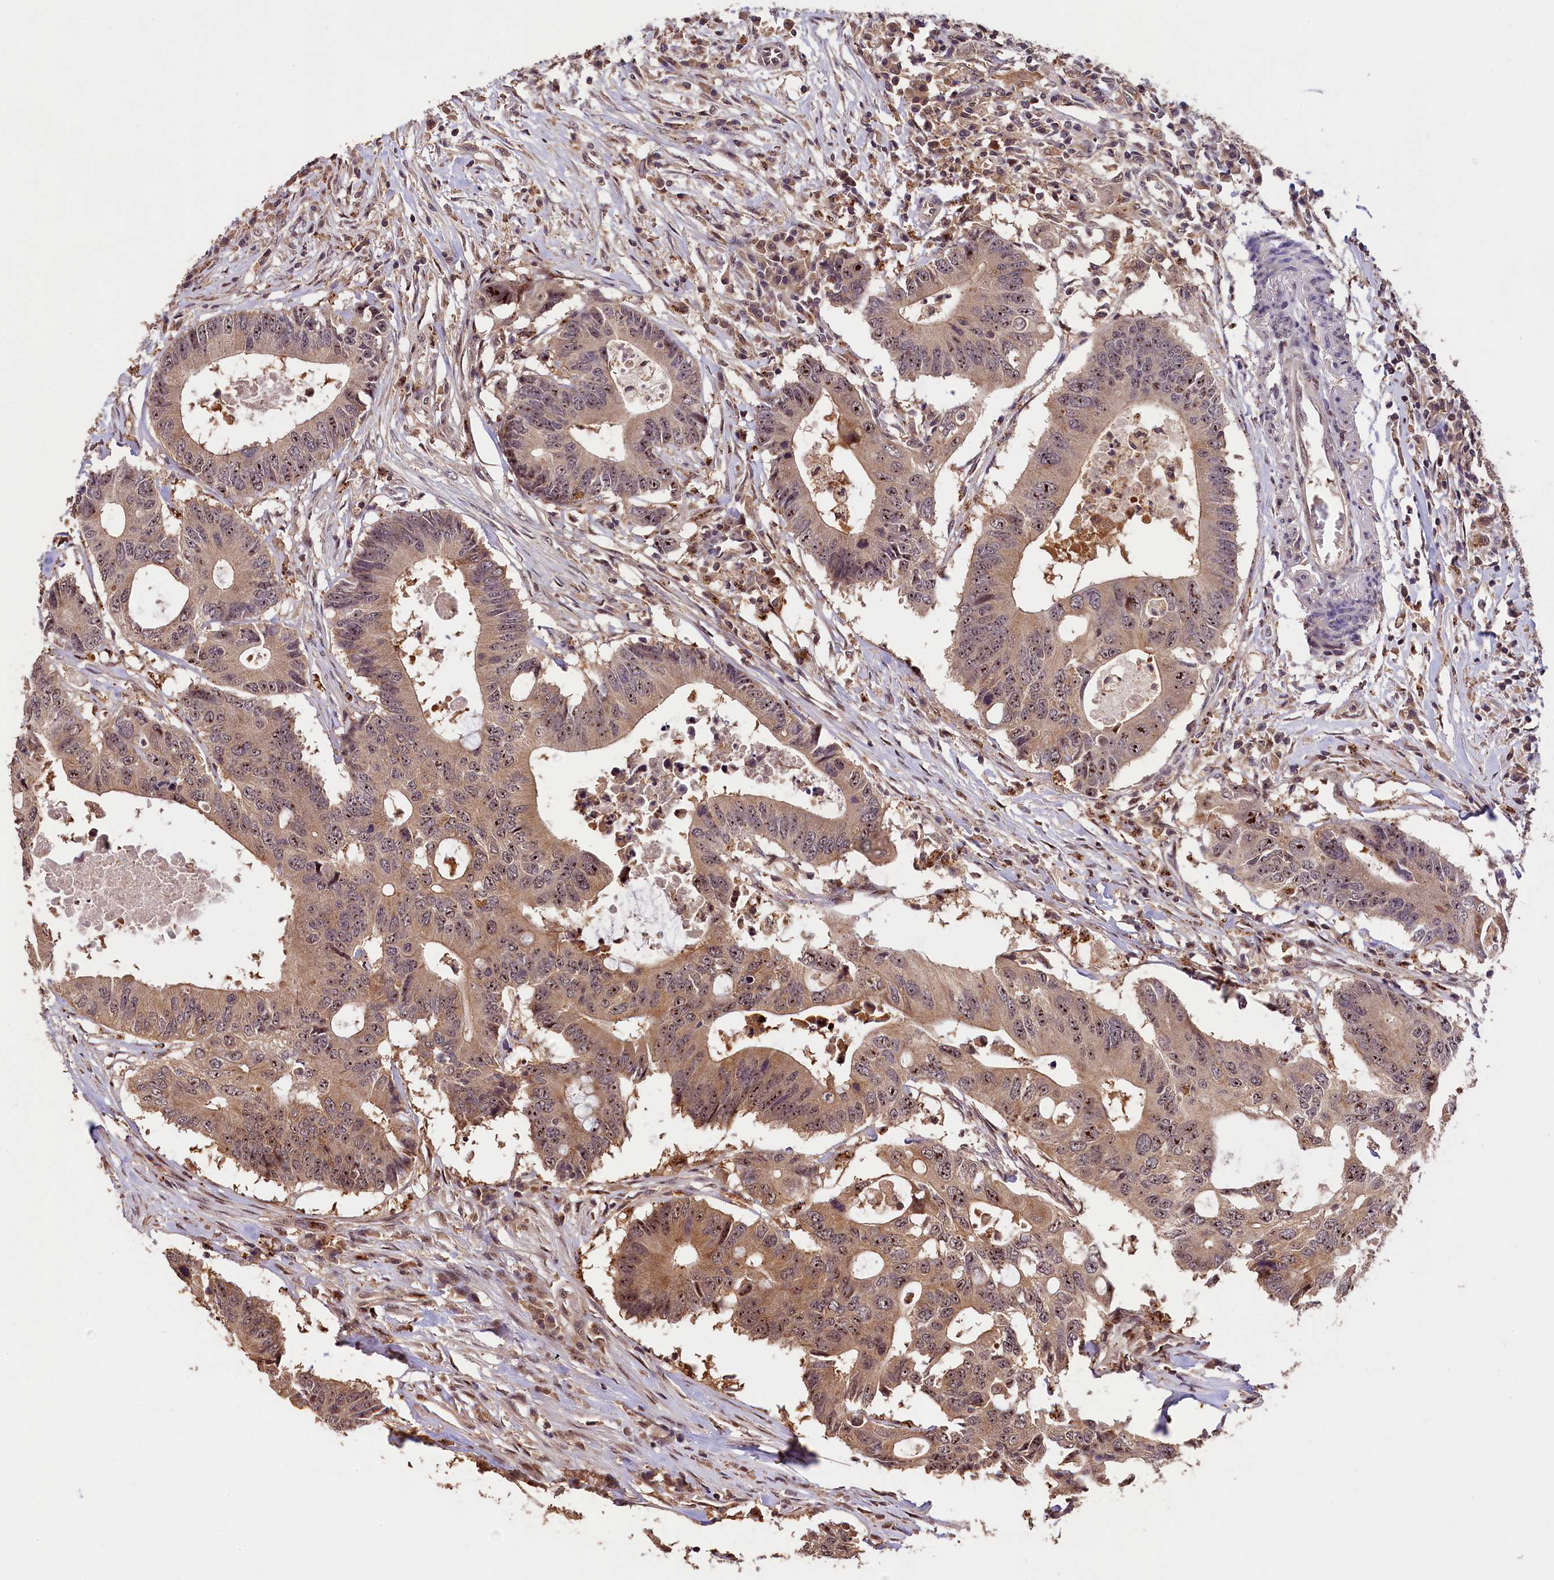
{"staining": {"intensity": "moderate", "quantity": ">75%", "location": "cytoplasmic/membranous,nuclear"}, "tissue": "colorectal cancer", "cell_type": "Tumor cells", "image_type": "cancer", "snomed": [{"axis": "morphology", "description": "Adenocarcinoma, NOS"}, {"axis": "topography", "description": "Colon"}], "caption": "A medium amount of moderate cytoplasmic/membranous and nuclear staining is present in approximately >75% of tumor cells in adenocarcinoma (colorectal) tissue.", "gene": "PHAF1", "patient": {"sex": "male", "age": 71}}